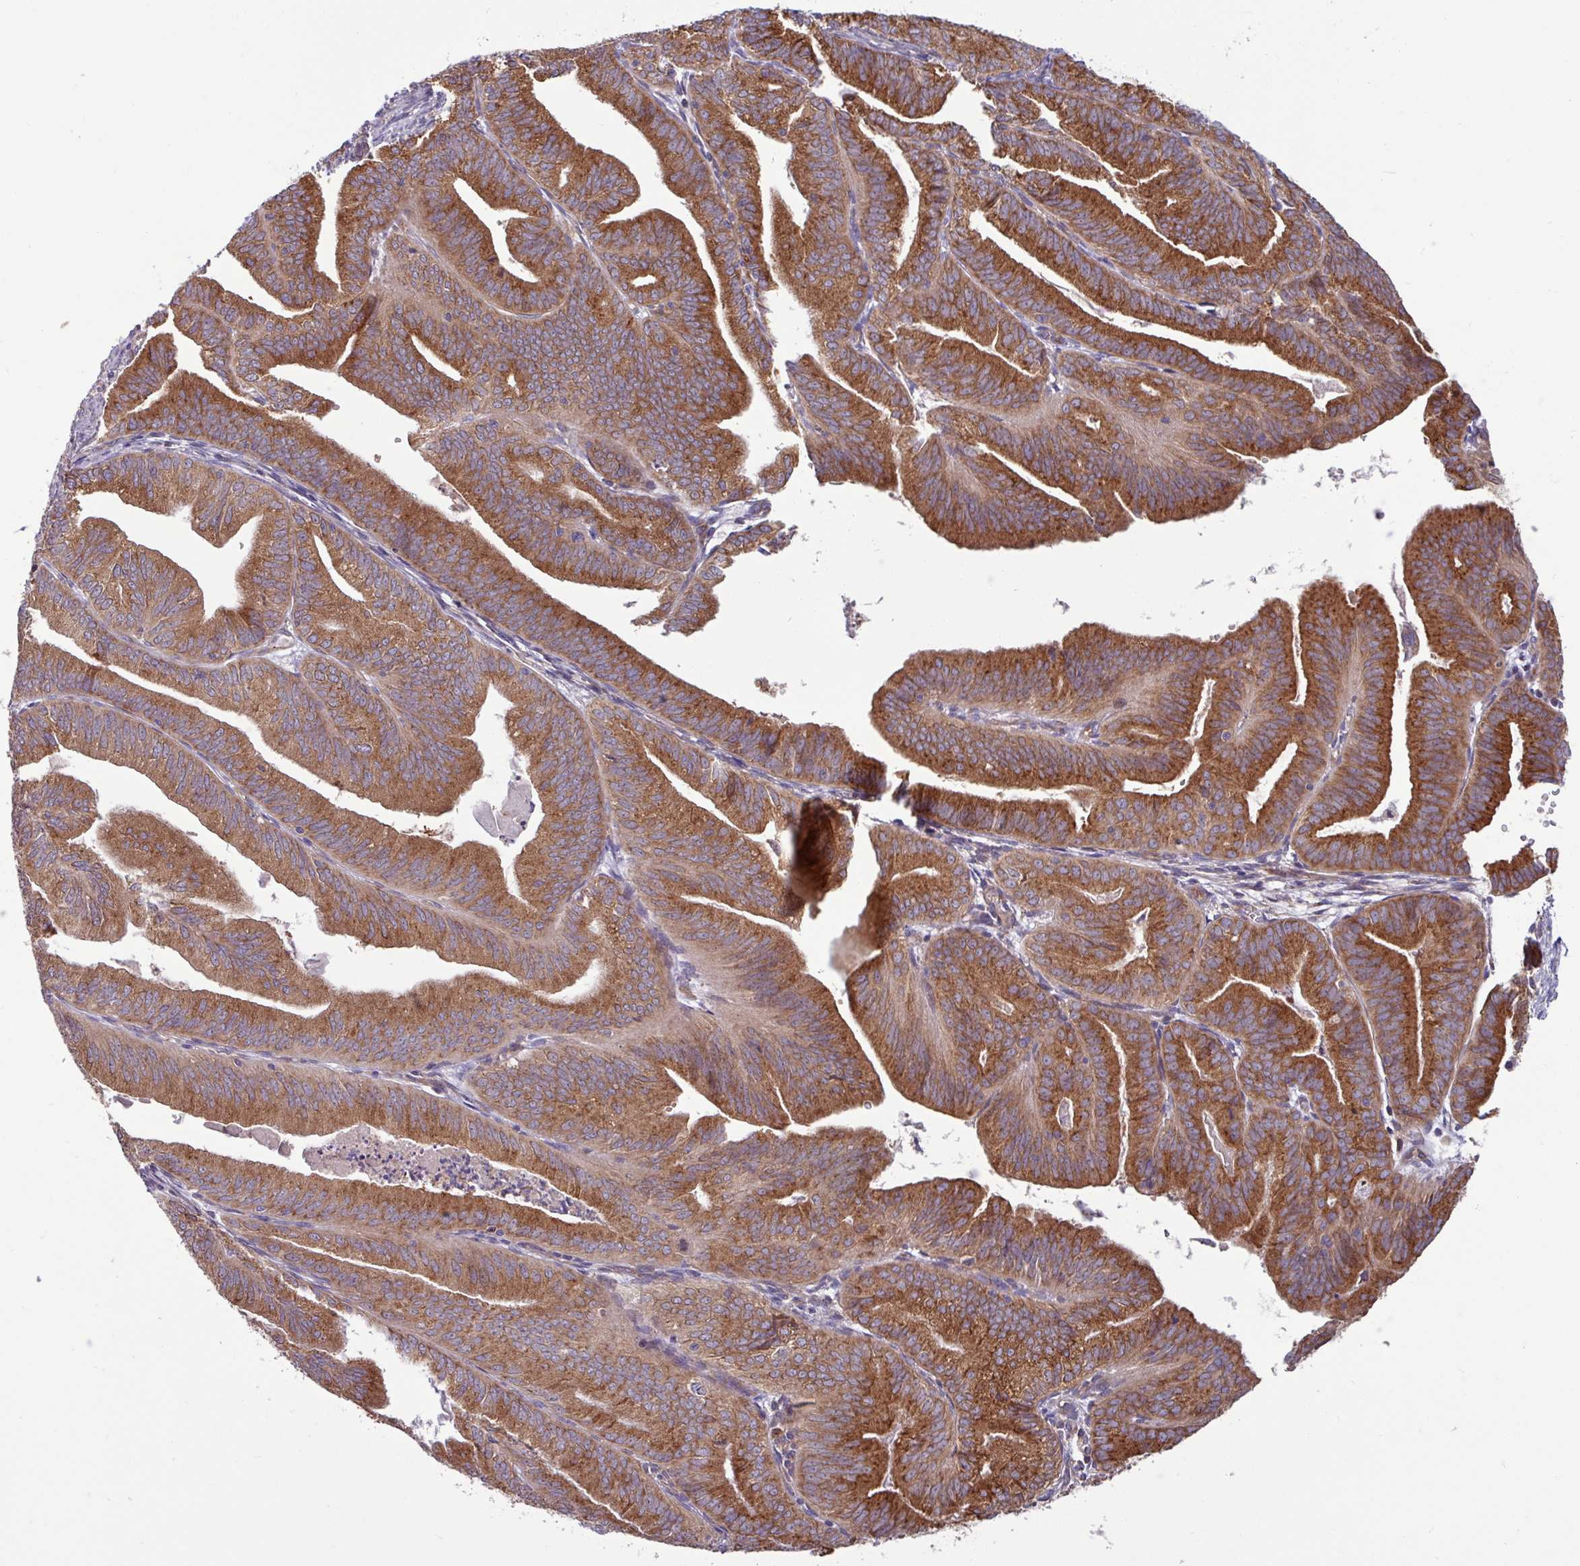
{"staining": {"intensity": "strong", "quantity": ">75%", "location": "cytoplasmic/membranous"}, "tissue": "endometrial cancer", "cell_type": "Tumor cells", "image_type": "cancer", "snomed": [{"axis": "morphology", "description": "Adenocarcinoma, NOS"}, {"axis": "topography", "description": "Endometrium"}], "caption": "Endometrial cancer stained with a brown dye demonstrates strong cytoplasmic/membranous positive staining in approximately >75% of tumor cells.", "gene": "LSM12", "patient": {"sex": "female", "age": 70}}